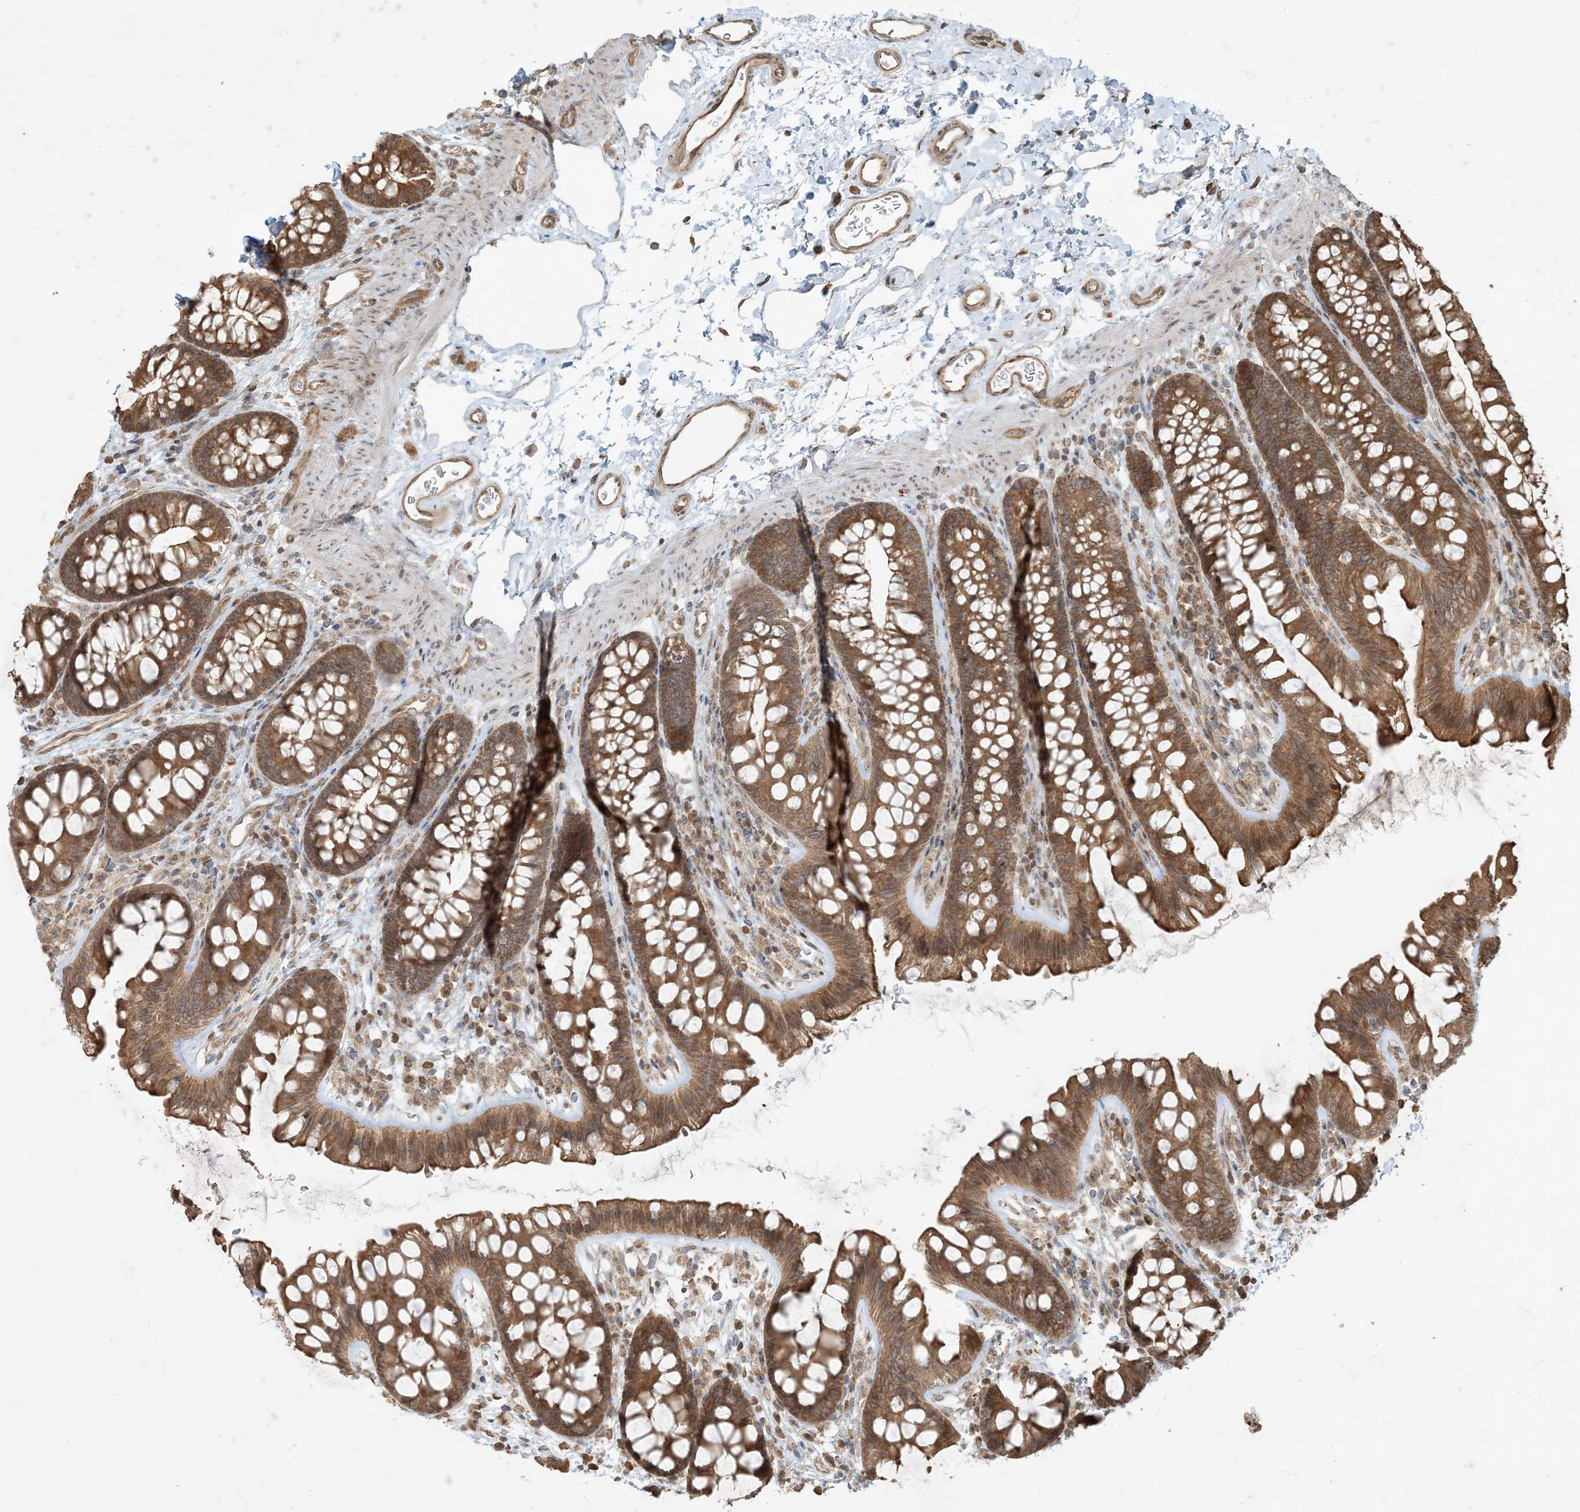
{"staining": {"intensity": "moderate", "quantity": "25%-75%", "location": "cytoplasmic/membranous"}, "tissue": "colon", "cell_type": "Endothelial cells", "image_type": "normal", "snomed": [{"axis": "morphology", "description": "Normal tissue, NOS"}, {"axis": "topography", "description": "Colon"}], "caption": "Protein analysis of normal colon demonstrates moderate cytoplasmic/membranous staining in approximately 25%-75% of endothelial cells.", "gene": "COMMD8", "patient": {"sex": "female", "age": 62}}